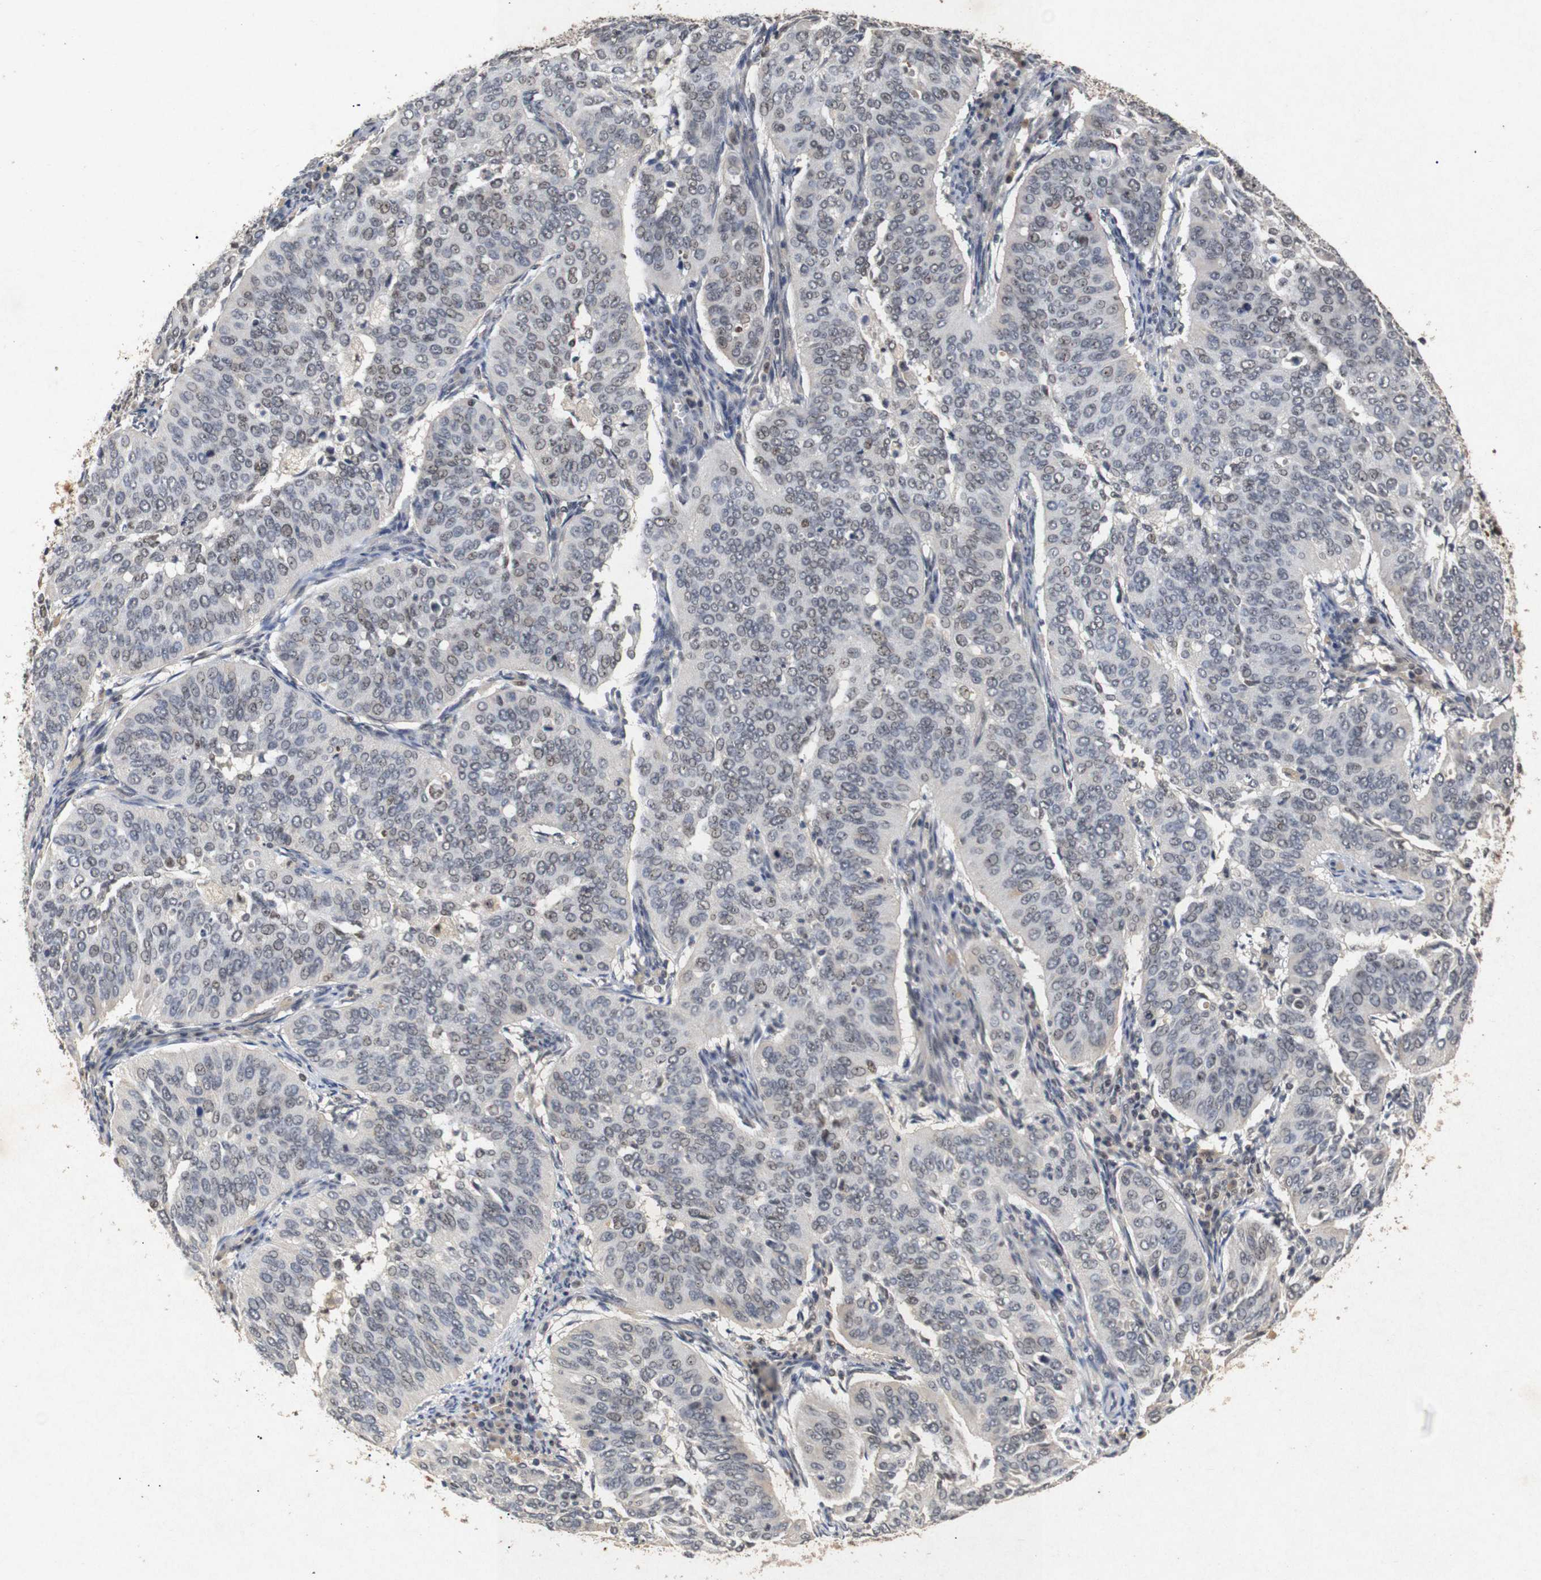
{"staining": {"intensity": "weak", "quantity": "25%-75%", "location": "nuclear"}, "tissue": "cervical cancer", "cell_type": "Tumor cells", "image_type": "cancer", "snomed": [{"axis": "morphology", "description": "Normal tissue, NOS"}, {"axis": "morphology", "description": "Squamous cell carcinoma, NOS"}, {"axis": "topography", "description": "Cervix"}], "caption": "Weak nuclear expression is appreciated in approximately 25%-75% of tumor cells in squamous cell carcinoma (cervical). (IHC, brightfield microscopy, high magnification).", "gene": "PARN", "patient": {"sex": "female", "age": 39}}